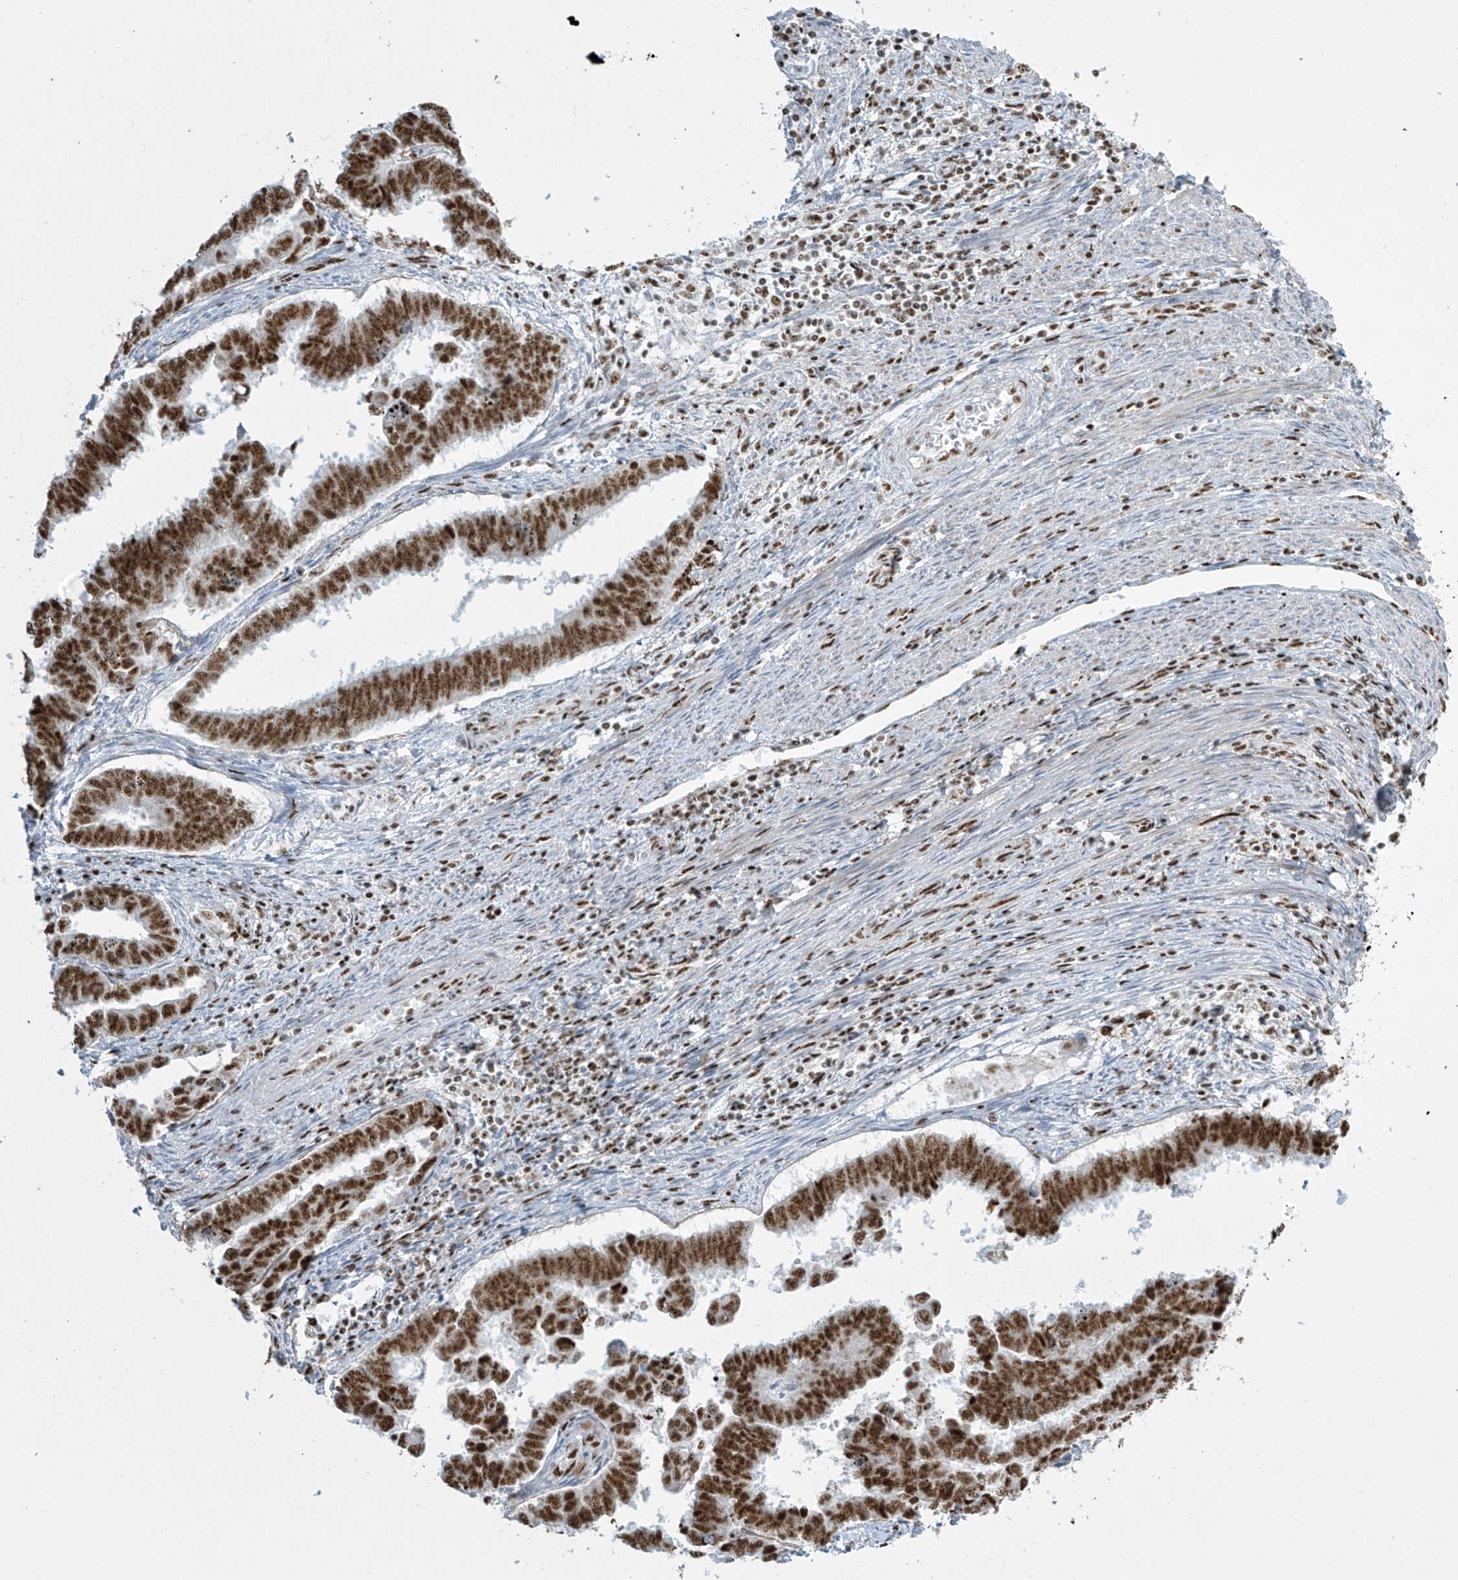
{"staining": {"intensity": "strong", "quantity": ">75%", "location": "nuclear"}, "tissue": "endometrial cancer", "cell_type": "Tumor cells", "image_type": "cancer", "snomed": [{"axis": "morphology", "description": "Adenocarcinoma, NOS"}, {"axis": "topography", "description": "Endometrium"}], "caption": "Strong nuclear expression is seen in approximately >75% of tumor cells in endometrial adenocarcinoma.", "gene": "MS4A6A", "patient": {"sex": "female", "age": 75}}